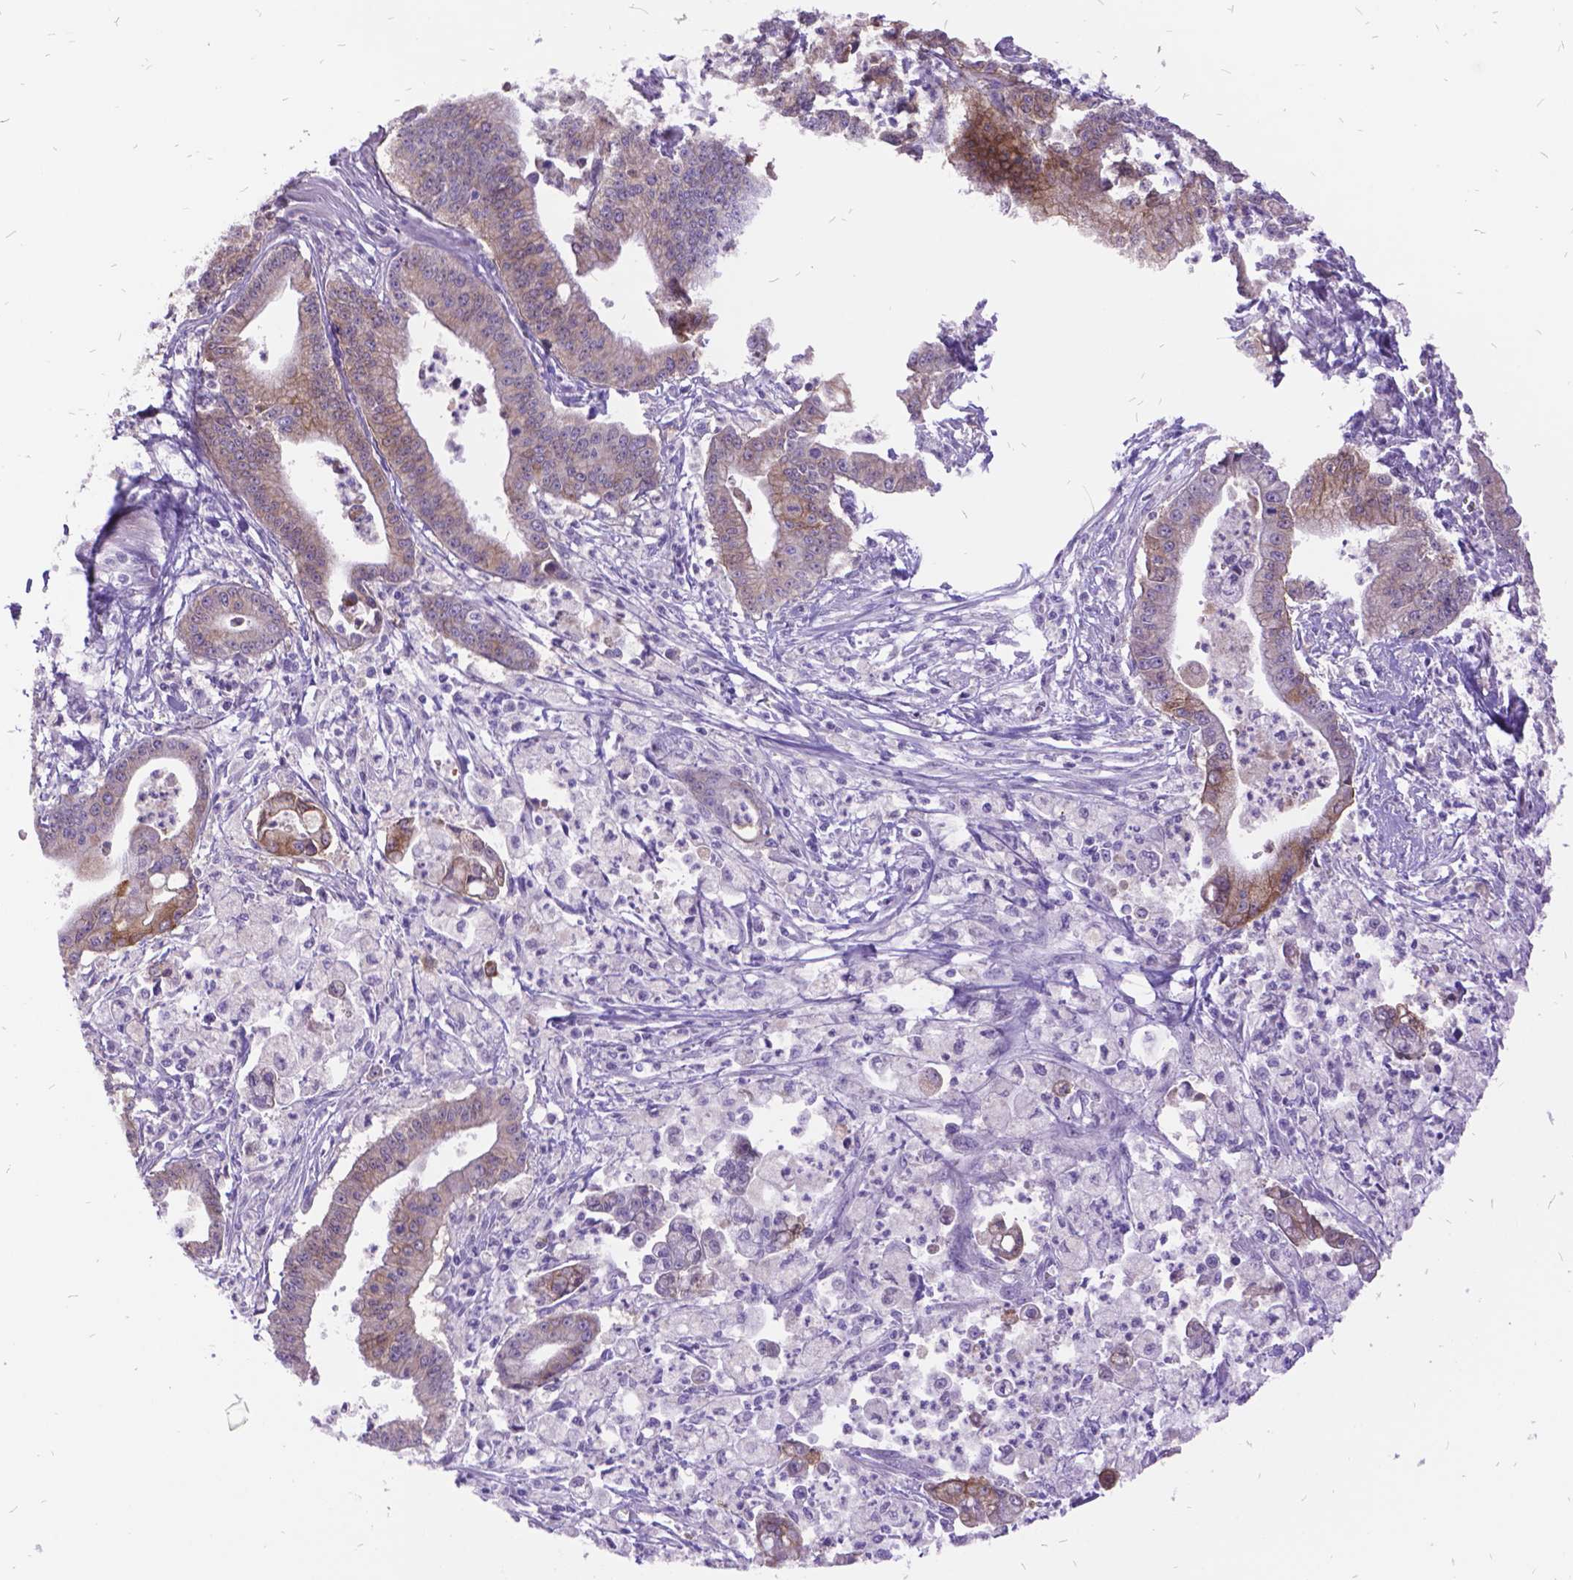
{"staining": {"intensity": "moderate", "quantity": "25%-75%", "location": "cytoplasmic/membranous"}, "tissue": "pancreatic cancer", "cell_type": "Tumor cells", "image_type": "cancer", "snomed": [{"axis": "morphology", "description": "Adenocarcinoma, NOS"}, {"axis": "topography", "description": "Pancreas"}], "caption": "Pancreatic cancer tissue shows moderate cytoplasmic/membranous staining in approximately 25%-75% of tumor cells, visualized by immunohistochemistry.", "gene": "ITGB6", "patient": {"sex": "female", "age": 65}}